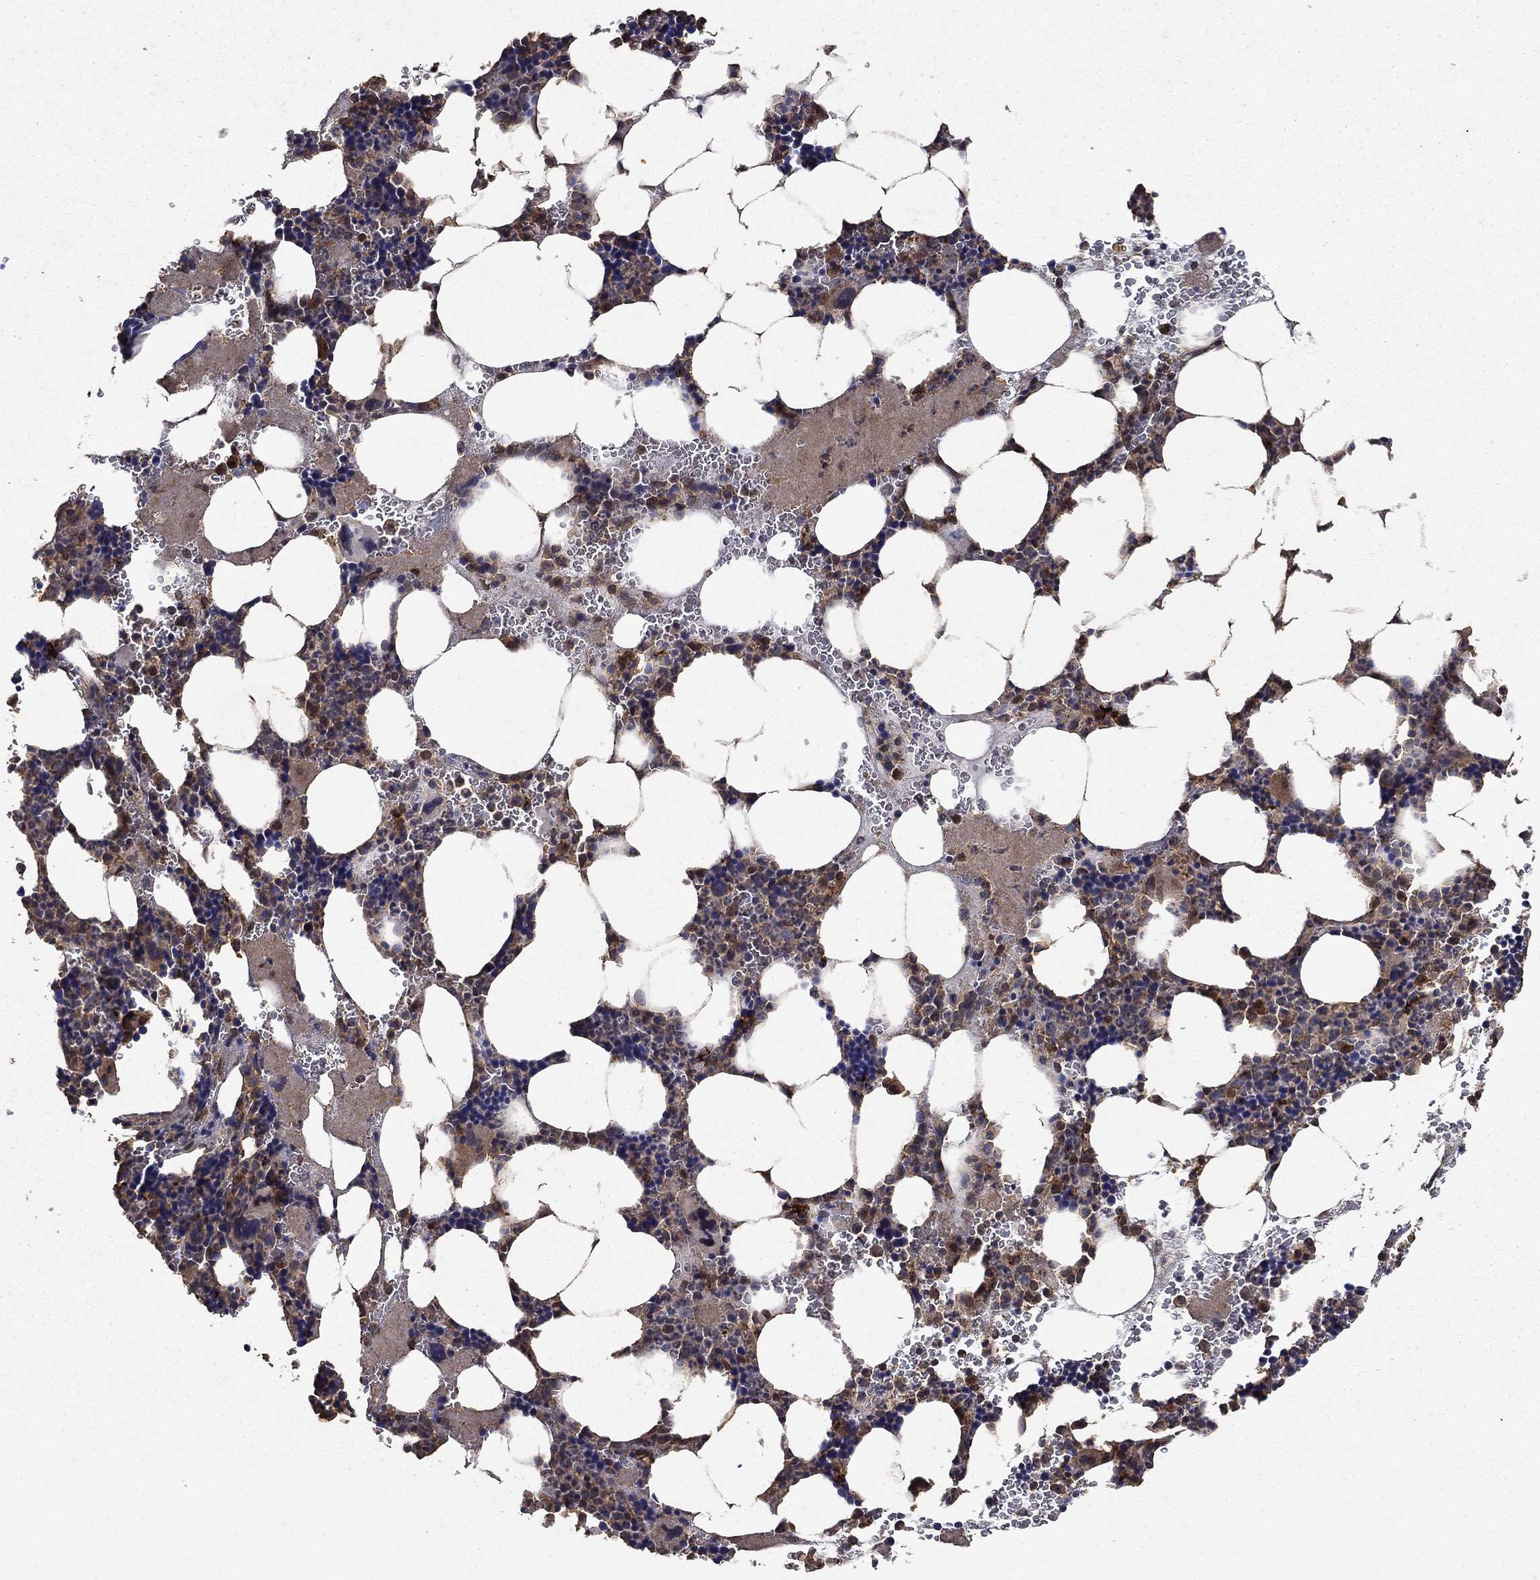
{"staining": {"intensity": "moderate", "quantity": "25%-75%", "location": "cytoplasmic/membranous"}, "tissue": "bone marrow", "cell_type": "Hematopoietic cells", "image_type": "normal", "snomed": [{"axis": "morphology", "description": "Normal tissue, NOS"}, {"axis": "topography", "description": "Bone marrow"}], "caption": "Benign bone marrow exhibits moderate cytoplasmic/membranous positivity in approximately 25%-75% of hematopoietic cells, visualized by immunohistochemistry. The staining was performed using DAB, with brown indicating positive protein expression. Nuclei are stained blue with hematoxylin.", "gene": "IFRD1", "patient": {"sex": "male", "age": 44}}